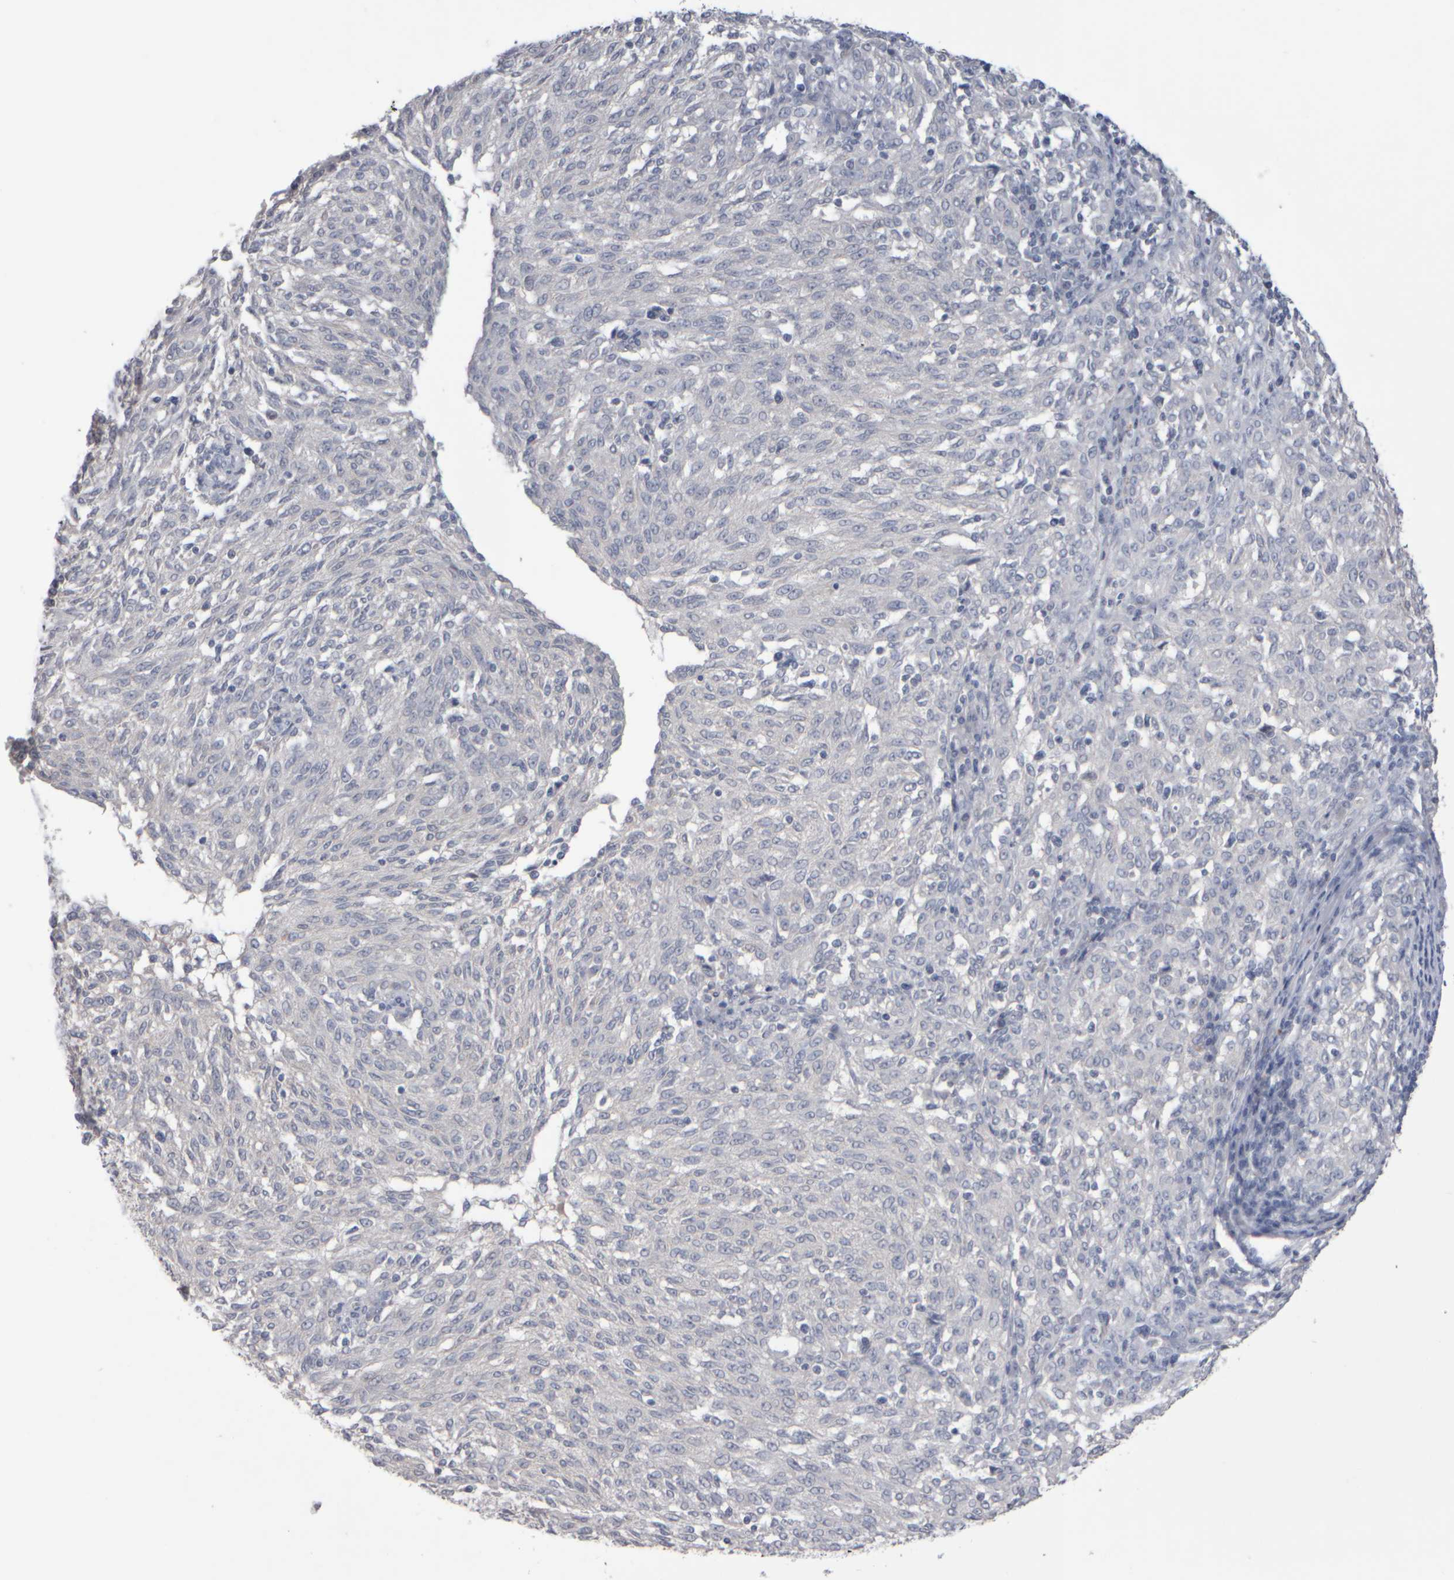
{"staining": {"intensity": "negative", "quantity": "none", "location": "none"}, "tissue": "melanoma", "cell_type": "Tumor cells", "image_type": "cancer", "snomed": [{"axis": "morphology", "description": "Malignant melanoma, NOS"}, {"axis": "topography", "description": "Skin"}], "caption": "High power microscopy histopathology image of an IHC photomicrograph of melanoma, revealing no significant staining in tumor cells.", "gene": "EPHX2", "patient": {"sex": "female", "age": 72}}